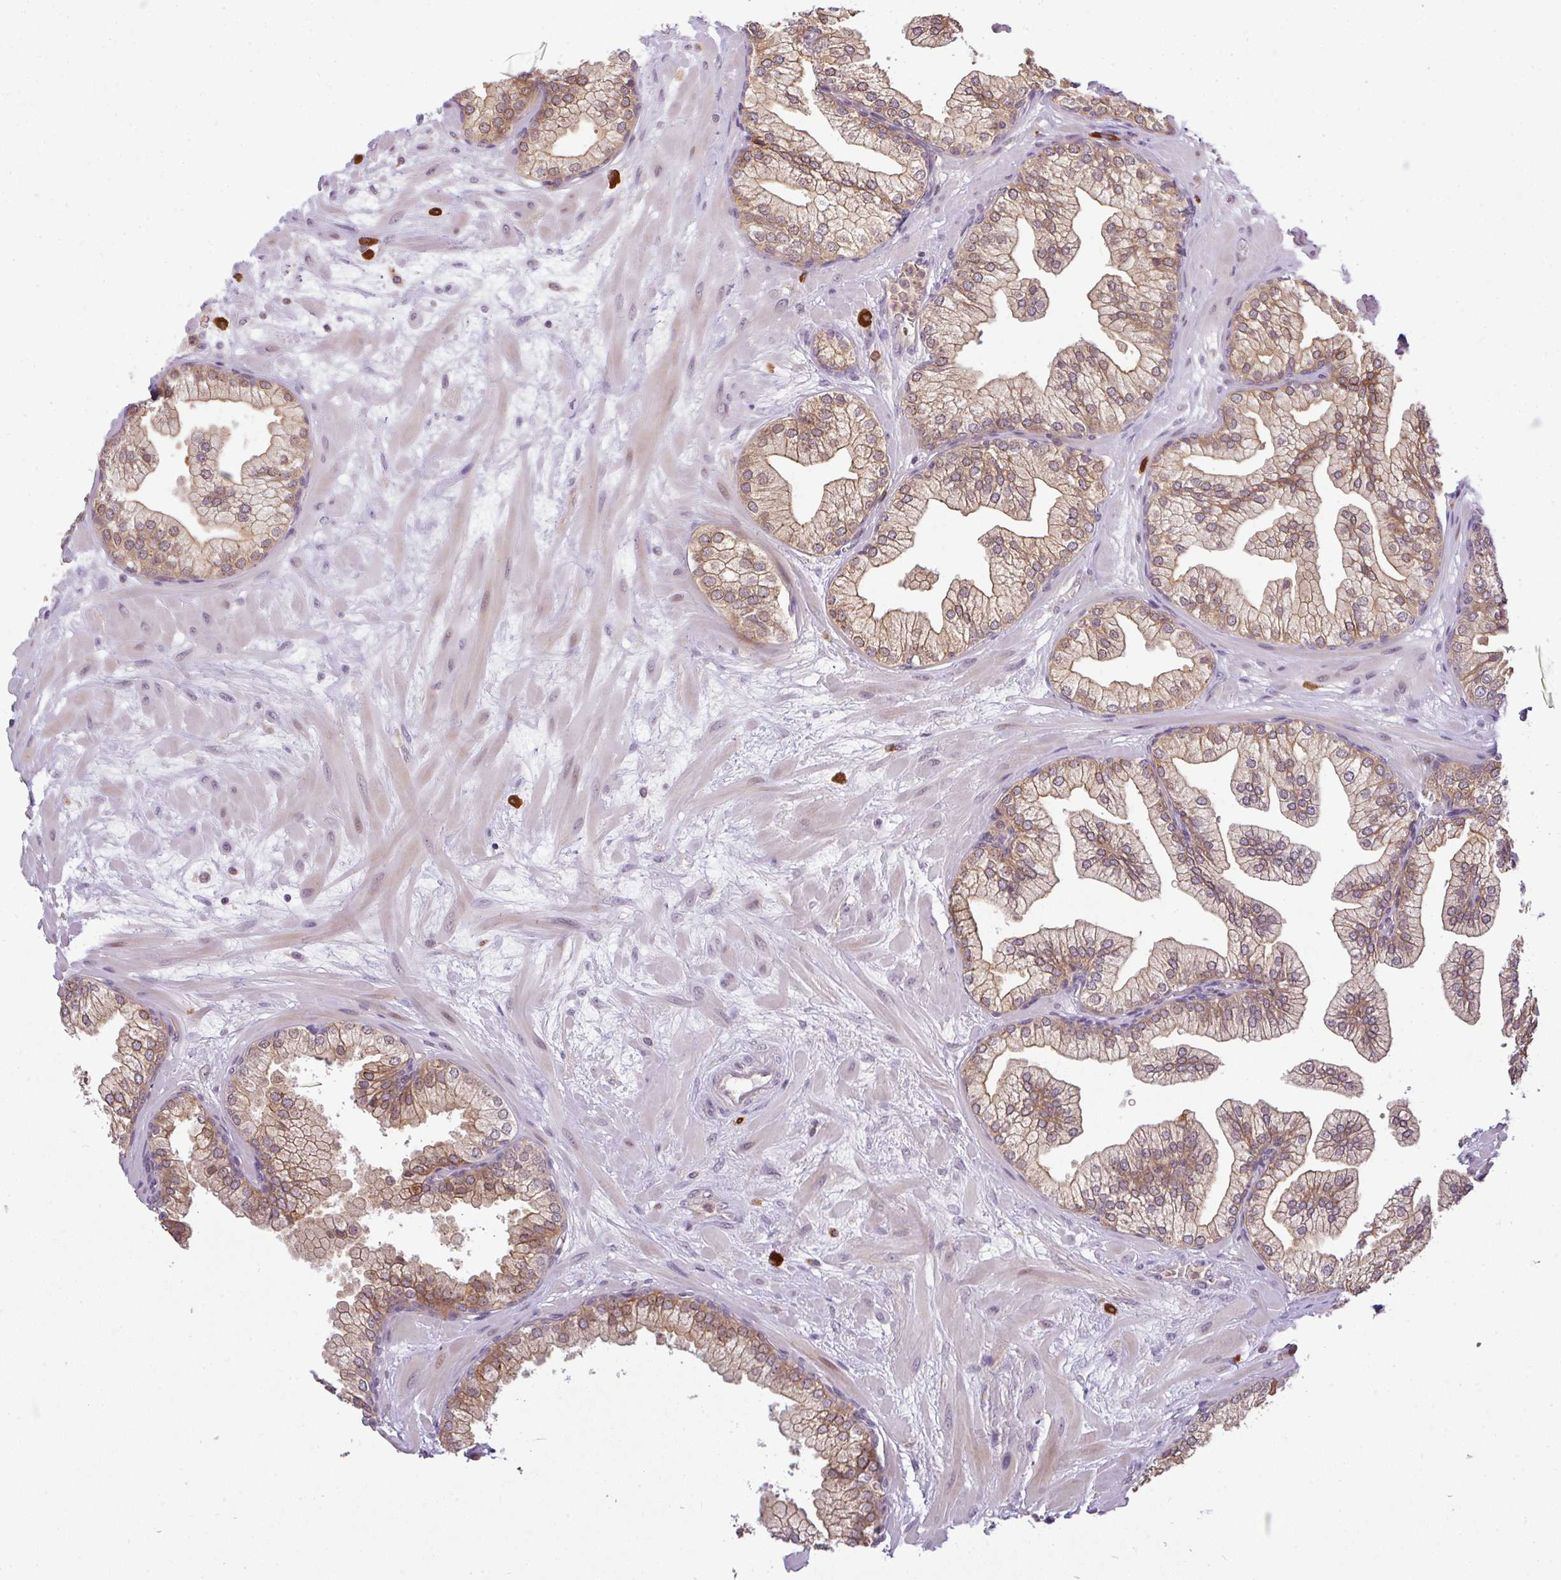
{"staining": {"intensity": "moderate", "quantity": ">75%", "location": "cytoplasmic/membranous"}, "tissue": "prostate", "cell_type": "Glandular cells", "image_type": "normal", "snomed": [{"axis": "morphology", "description": "Normal tissue, NOS"}, {"axis": "topography", "description": "Prostate"}, {"axis": "topography", "description": "Peripheral nerve tissue"}], "caption": "The immunohistochemical stain shows moderate cytoplasmic/membranous positivity in glandular cells of benign prostate. (DAB (3,3'-diaminobenzidine) IHC with brightfield microscopy, high magnification).", "gene": "FAM153A", "patient": {"sex": "male", "age": 61}}